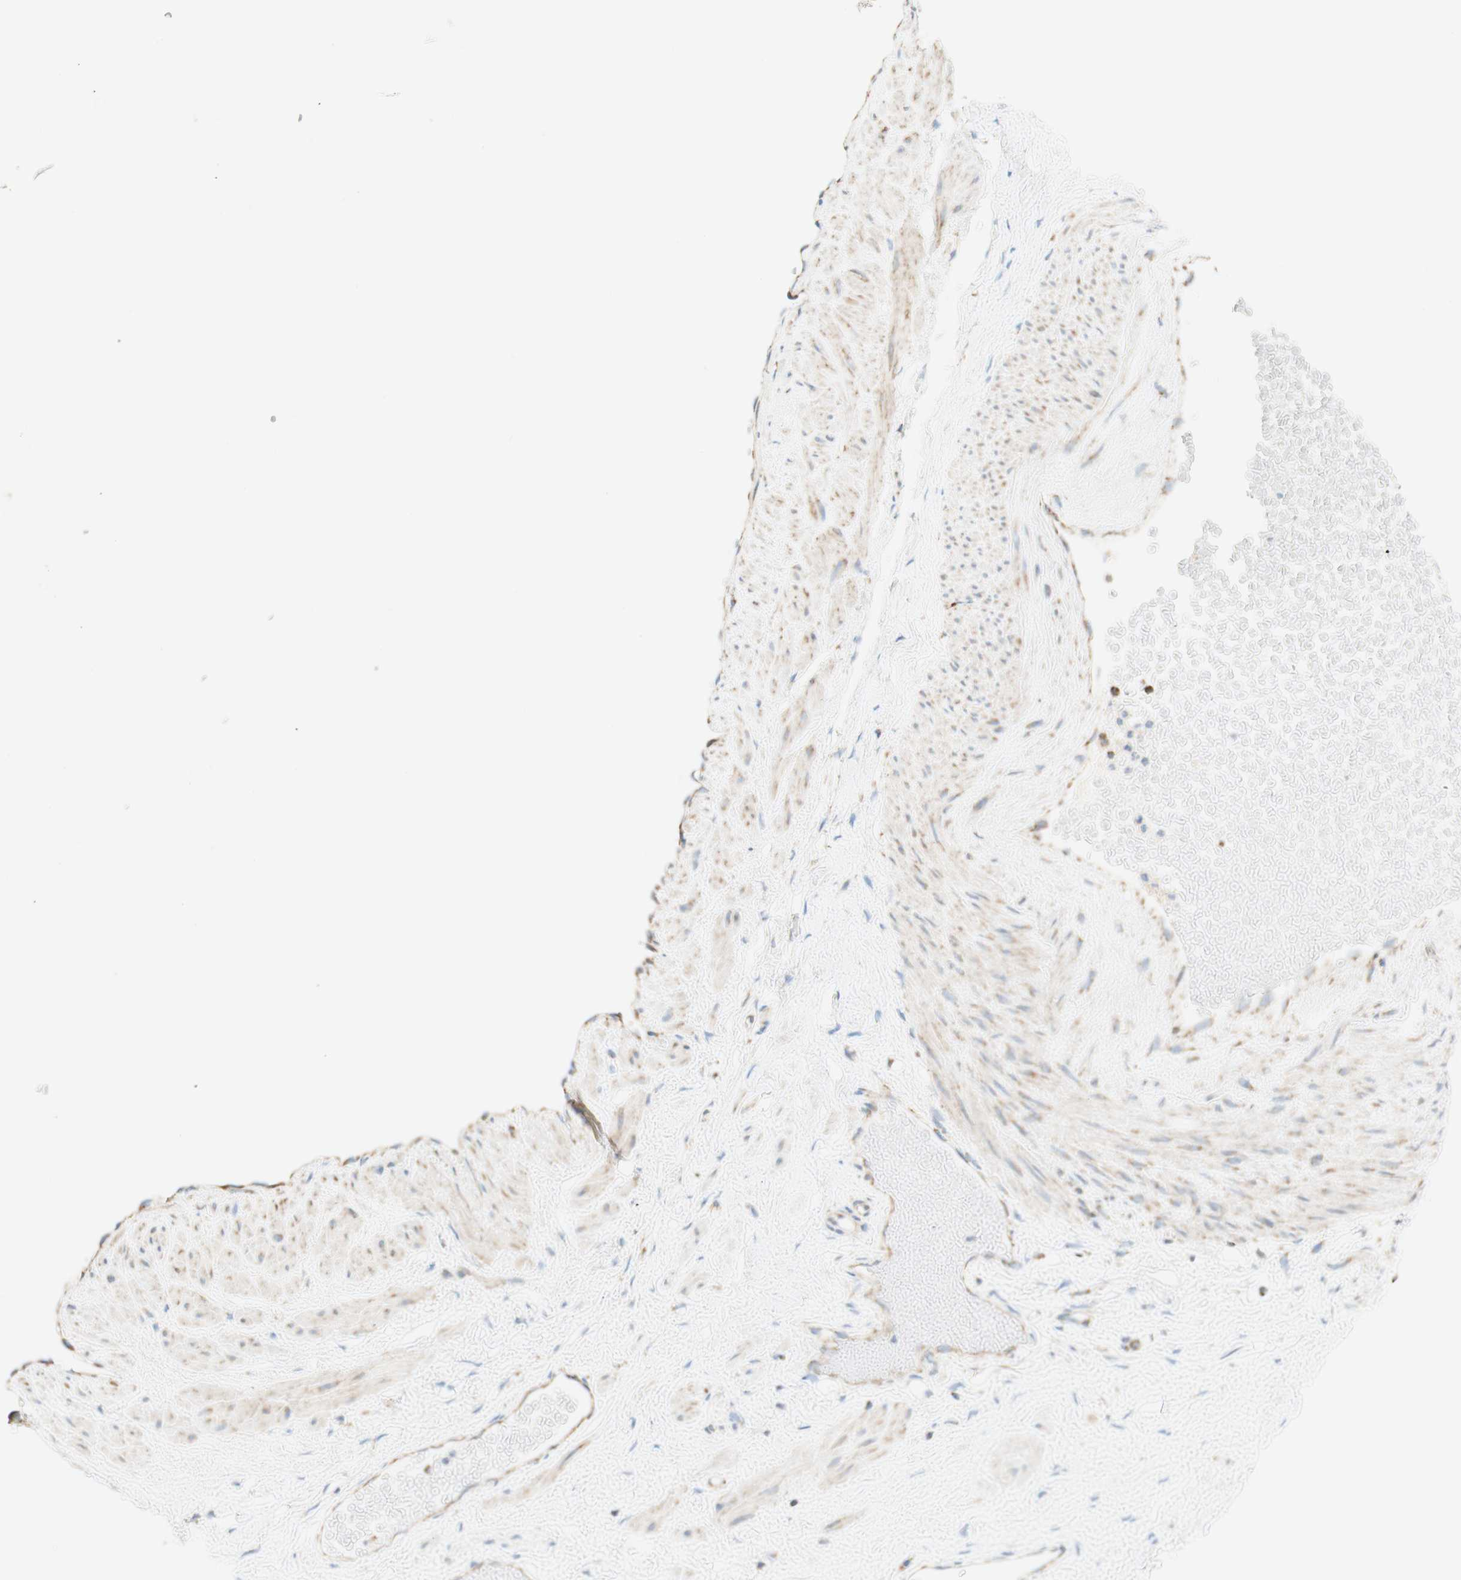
{"staining": {"intensity": "weak", "quantity": ">75%", "location": "cytoplasmic/membranous"}, "tissue": "adipose tissue", "cell_type": "Adipocytes", "image_type": "normal", "snomed": [{"axis": "morphology", "description": "Normal tissue, NOS"}, {"axis": "topography", "description": "Soft tissue"}, {"axis": "topography", "description": "Vascular tissue"}], "caption": "Immunohistochemical staining of unremarkable human adipose tissue demonstrates weak cytoplasmic/membranous protein expression in approximately >75% of adipocytes. (brown staining indicates protein expression, while blue staining denotes nuclei).", "gene": "TOMM20", "patient": {"sex": "female", "age": 35}}